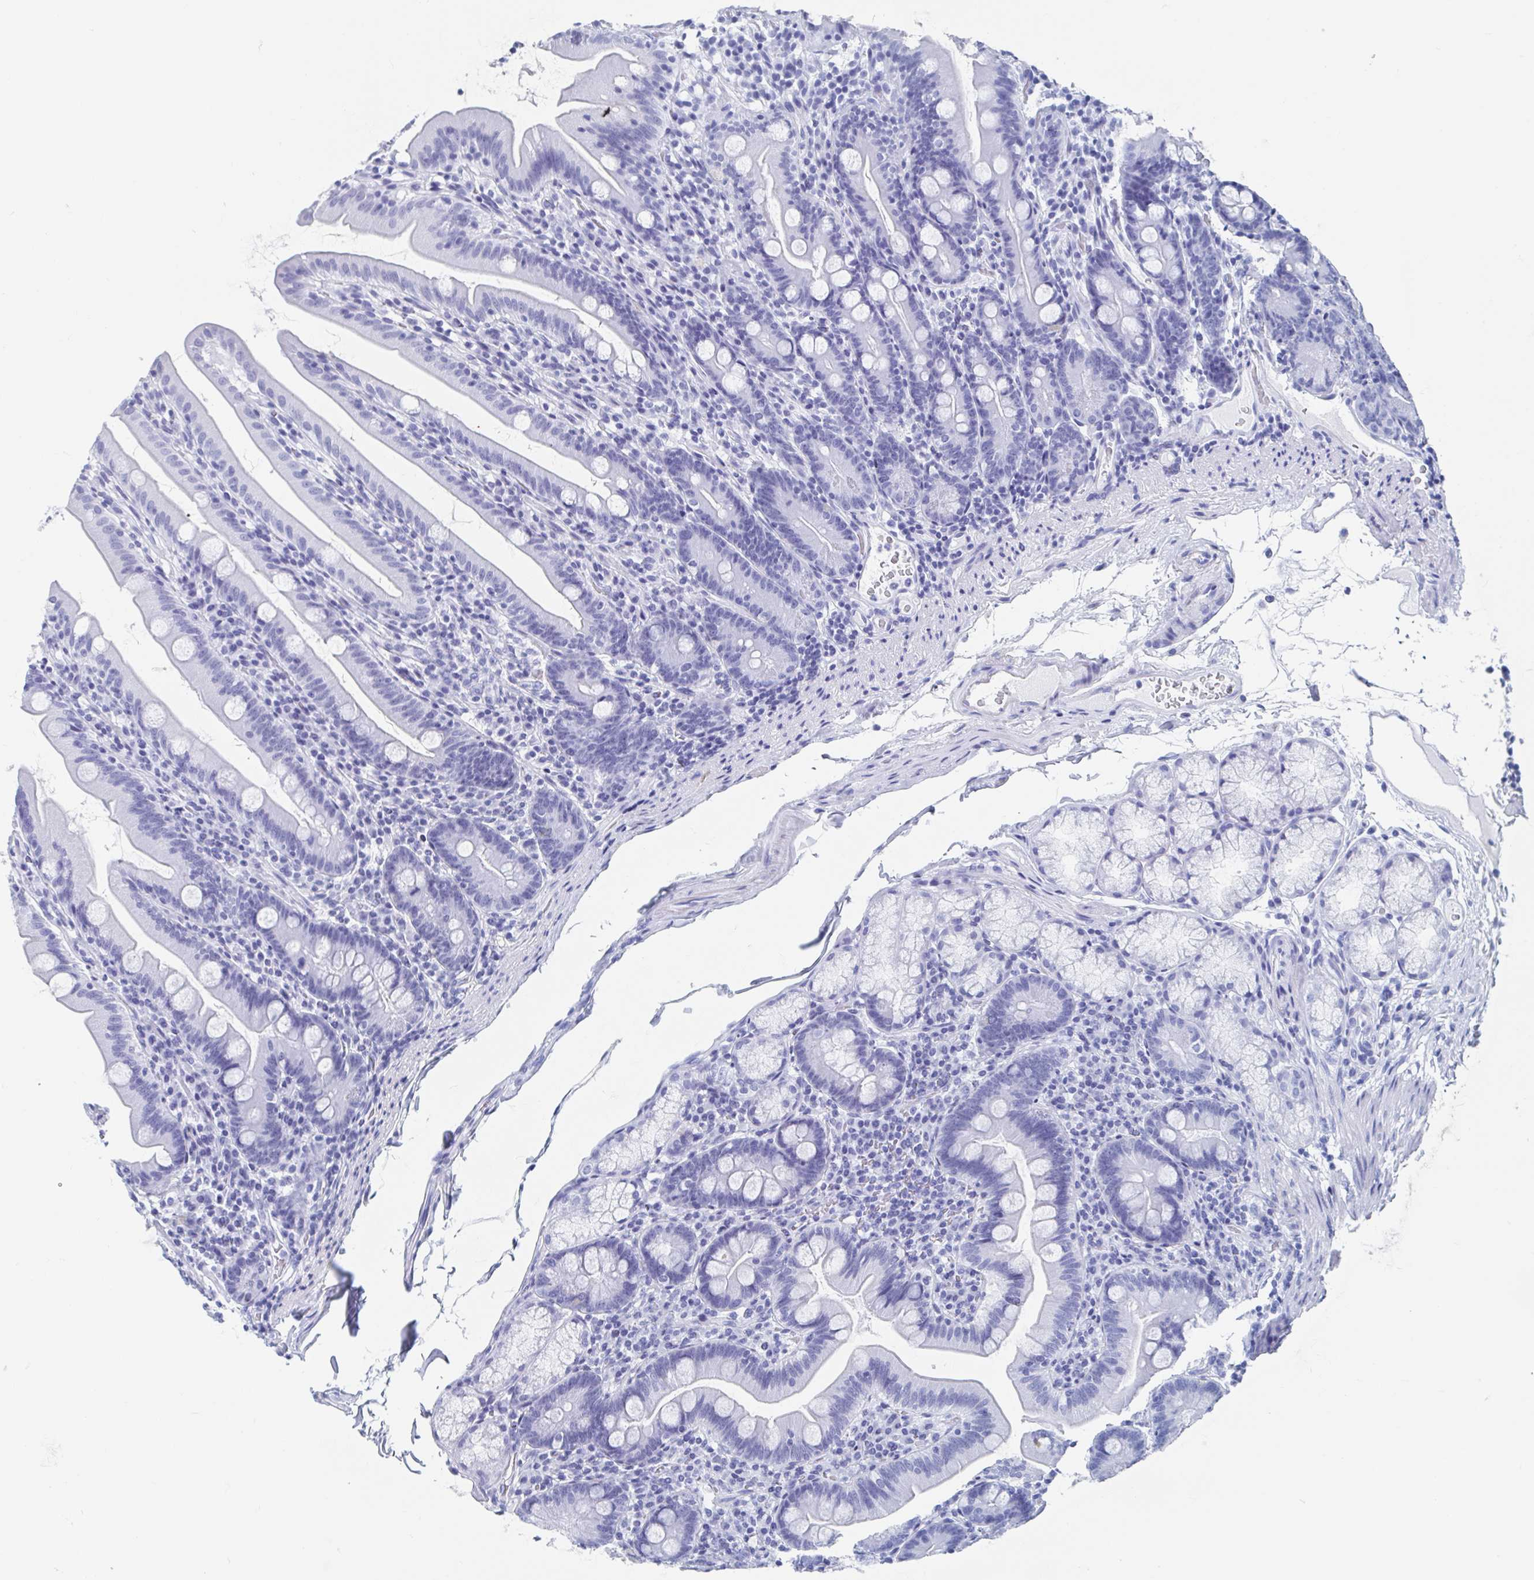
{"staining": {"intensity": "negative", "quantity": "none", "location": "none"}, "tissue": "duodenum", "cell_type": "Glandular cells", "image_type": "normal", "snomed": [{"axis": "morphology", "description": "Normal tissue, NOS"}, {"axis": "topography", "description": "Duodenum"}], "caption": "A high-resolution micrograph shows immunohistochemistry staining of normal duodenum, which shows no significant staining in glandular cells. (Brightfield microscopy of DAB IHC at high magnification).", "gene": "HDGFL1", "patient": {"sex": "female", "age": 67}}